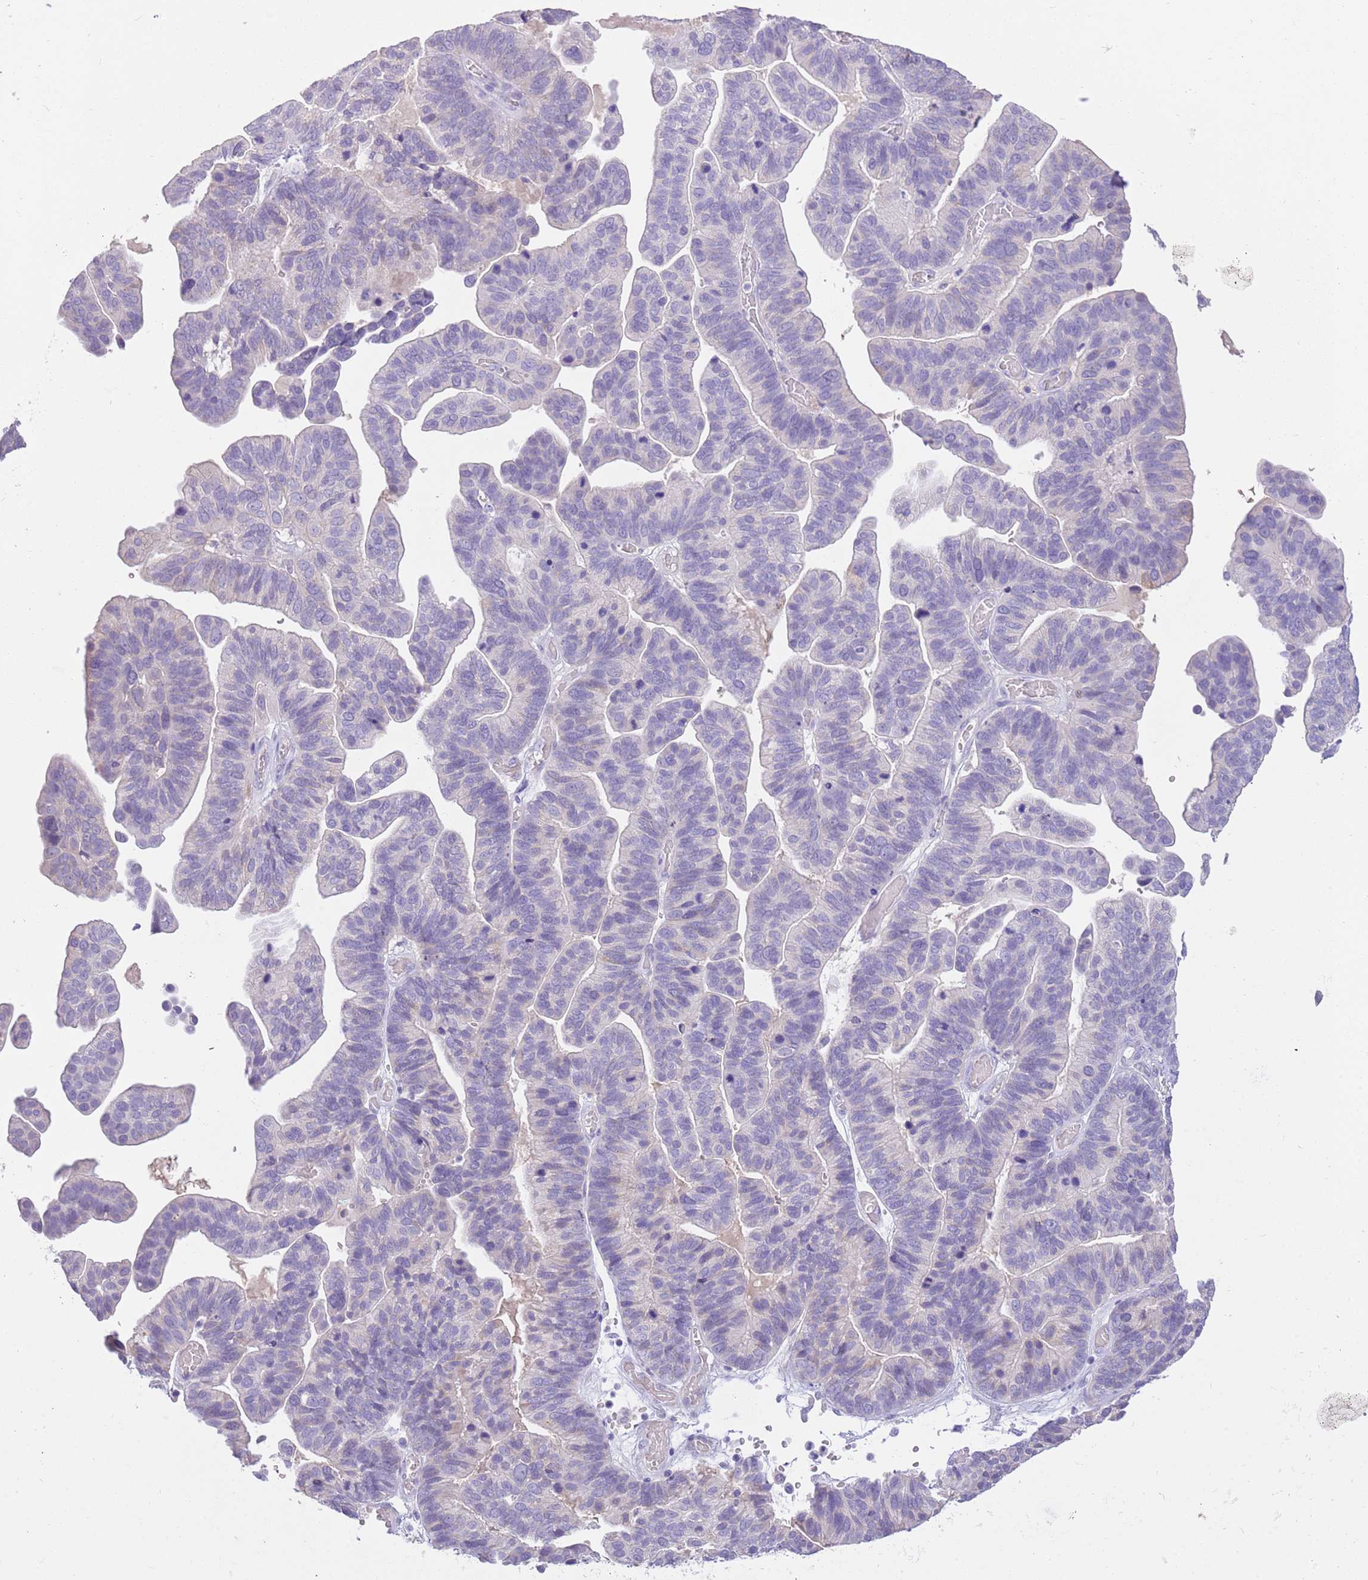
{"staining": {"intensity": "negative", "quantity": "none", "location": "none"}, "tissue": "ovarian cancer", "cell_type": "Tumor cells", "image_type": "cancer", "snomed": [{"axis": "morphology", "description": "Cystadenocarcinoma, serous, NOS"}, {"axis": "topography", "description": "Ovary"}], "caption": "Image shows no protein positivity in tumor cells of ovarian serous cystadenocarcinoma tissue.", "gene": "SFTPA1", "patient": {"sex": "female", "age": 56}}